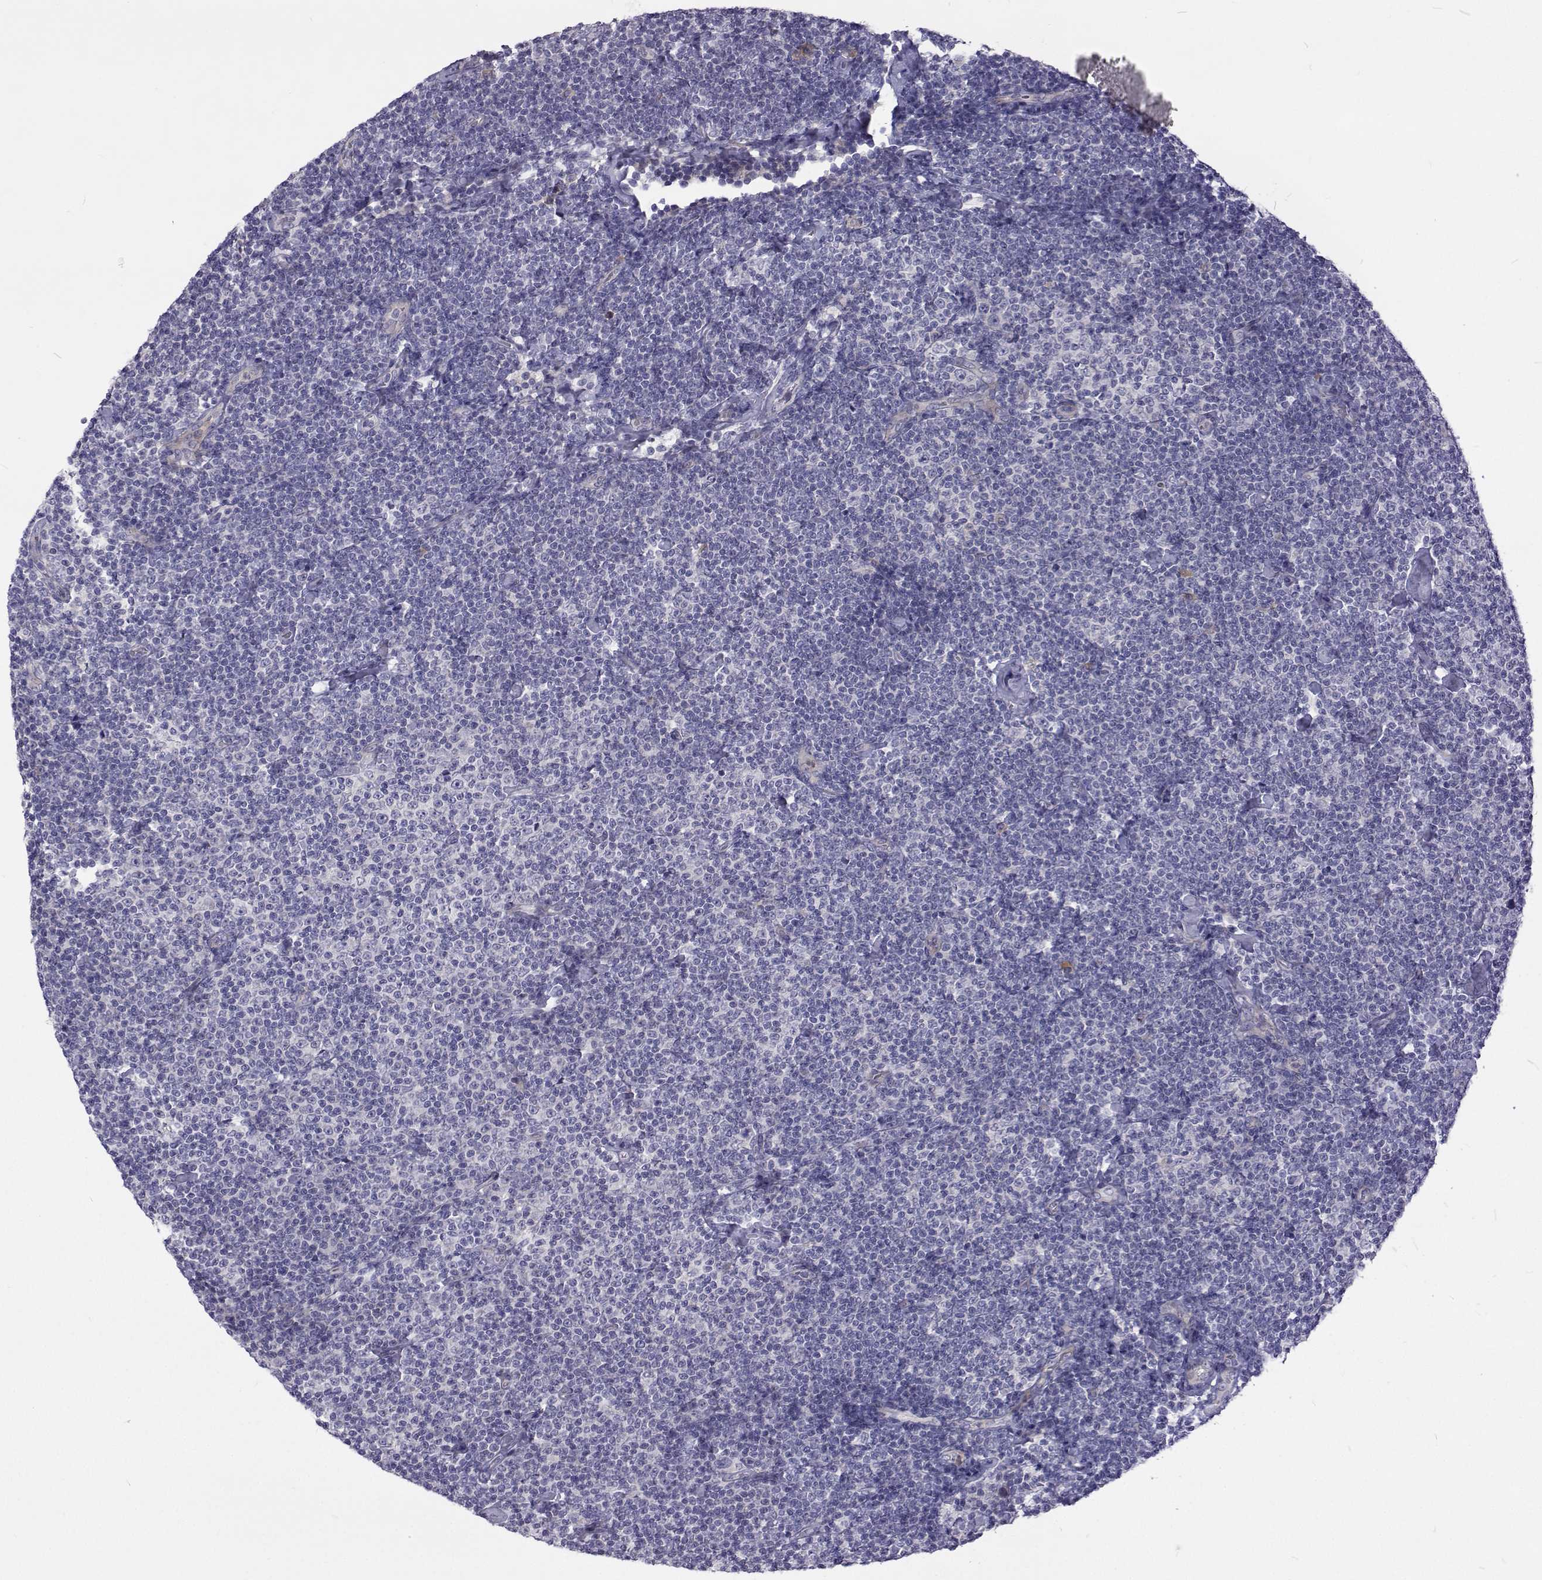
{"staining": {"intensity": "negative", "quantity": "none", "location": "none"}, "tissue": "lymphoma", "cell_type": "Tumor cells", "image_type": "cancer", "snomed": [{"axis": "morphology", "description": "Malignant lymphoma, non-Hodgkin's type, Low grade"}, {"axis": "topography", "description": "Lymph node"}], "caption": "This is a histopathology image of immunohistochemistry (IHC) staining of lymphoma, which shows no positivity in tumor cells. (Stains: DAB (3,3'-diaminobenzidine) immunohistochemistry with hematoxylin counter stain, Microscopy: brightfield microscopy at high magnification).", "gene": "NPR3", "patient": {"sex": "male", "age": 81}}